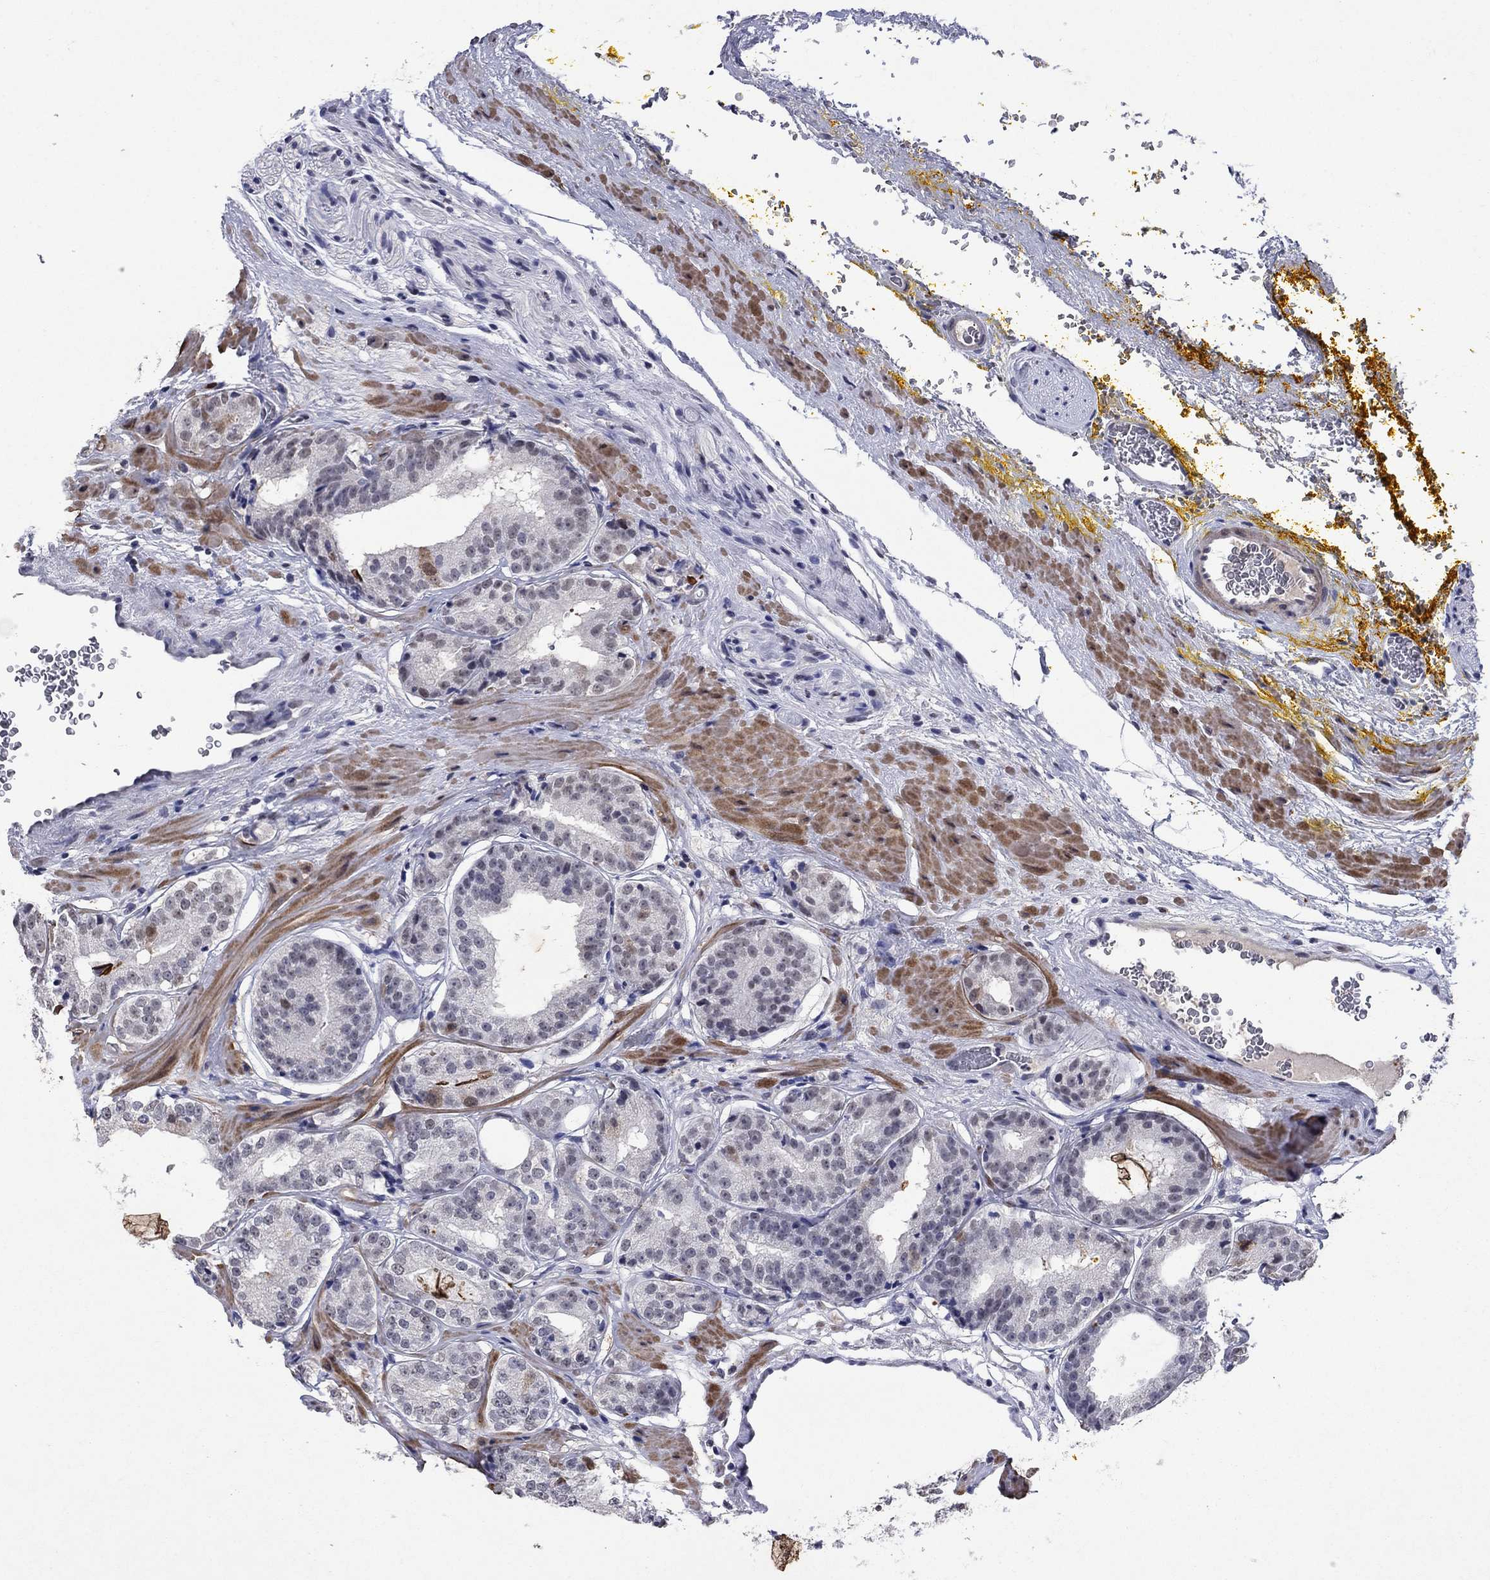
{"staining": {"intensity": "negative", "quantity": "none", "location": "none"}, "tissue": "prostate cancer", "cell_type": "Tumor cells", "image_type": "cancer", "snomed": [{"axis": "morphology", "description": "Adenocarcinoma, Low grade"}, {"axis": "topography", "description": "Prostate"}], "caption": "Tumor cells are negative for protein expression in human adenocarcinoma (low-grade) (prostate).", "gene": "TYMS", "patient": {"sex": "male", "age": 60}}